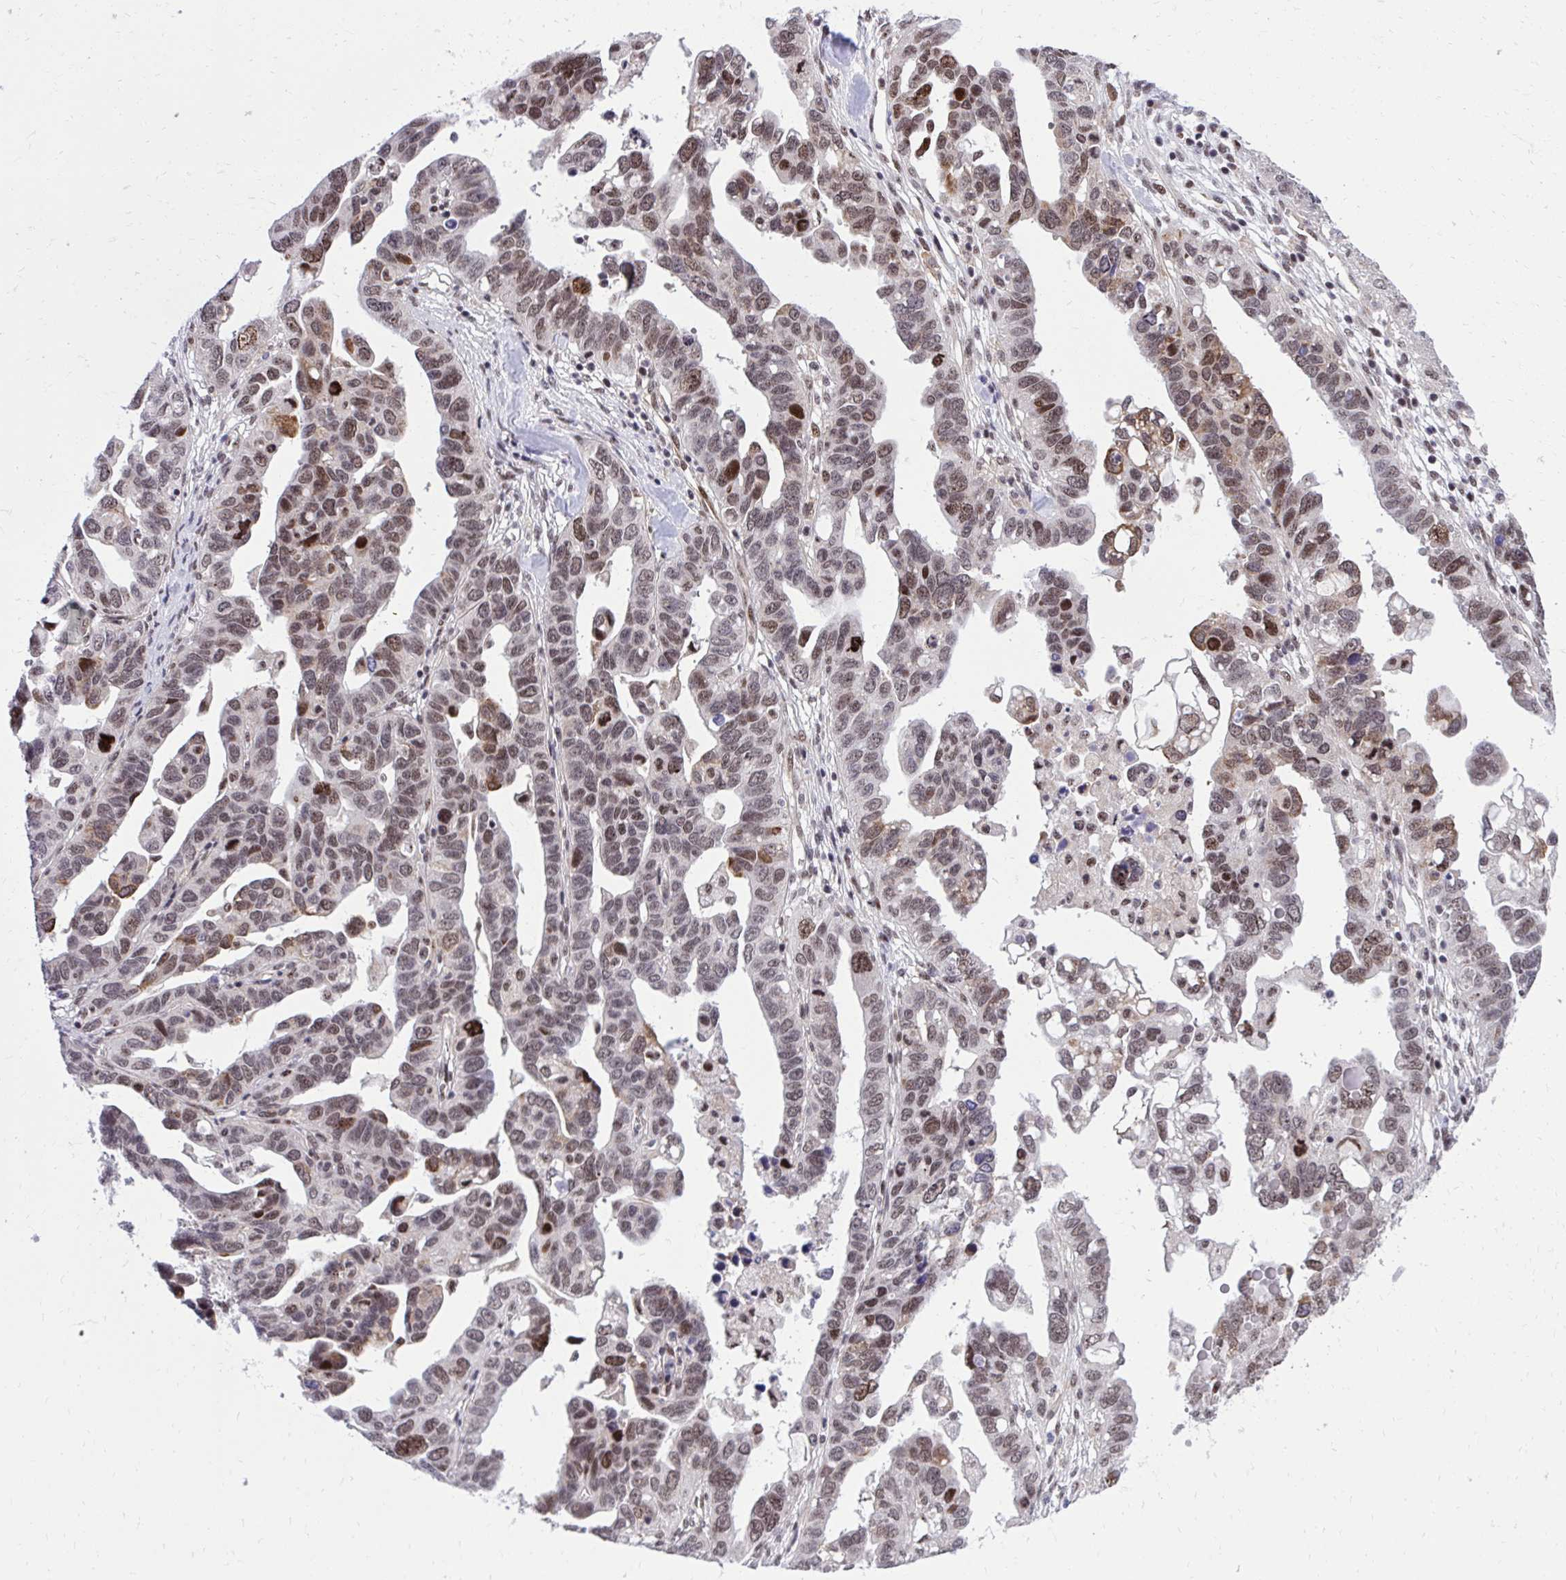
{"staining": {"intensity": "moderate", "quantity": ">75%", "location": "nuclear"}, "tissue": "ovarian cancer", "cell_type": "Tumor cells", "image_type": "cancer", "snomed": [{"axis": "morphology", "description": "Cystadenocarcinoma, serous, NOS"}, {"axis": "topography", "description": "Ovary"}], "caption": "The histopathology image demonstrates staining of ovarian cancer, revealing moderate nuclear protein expression (brown color) within tumor cells.", "gene": "HOXA4", "patient": {"sex": "female", "age": 69}}